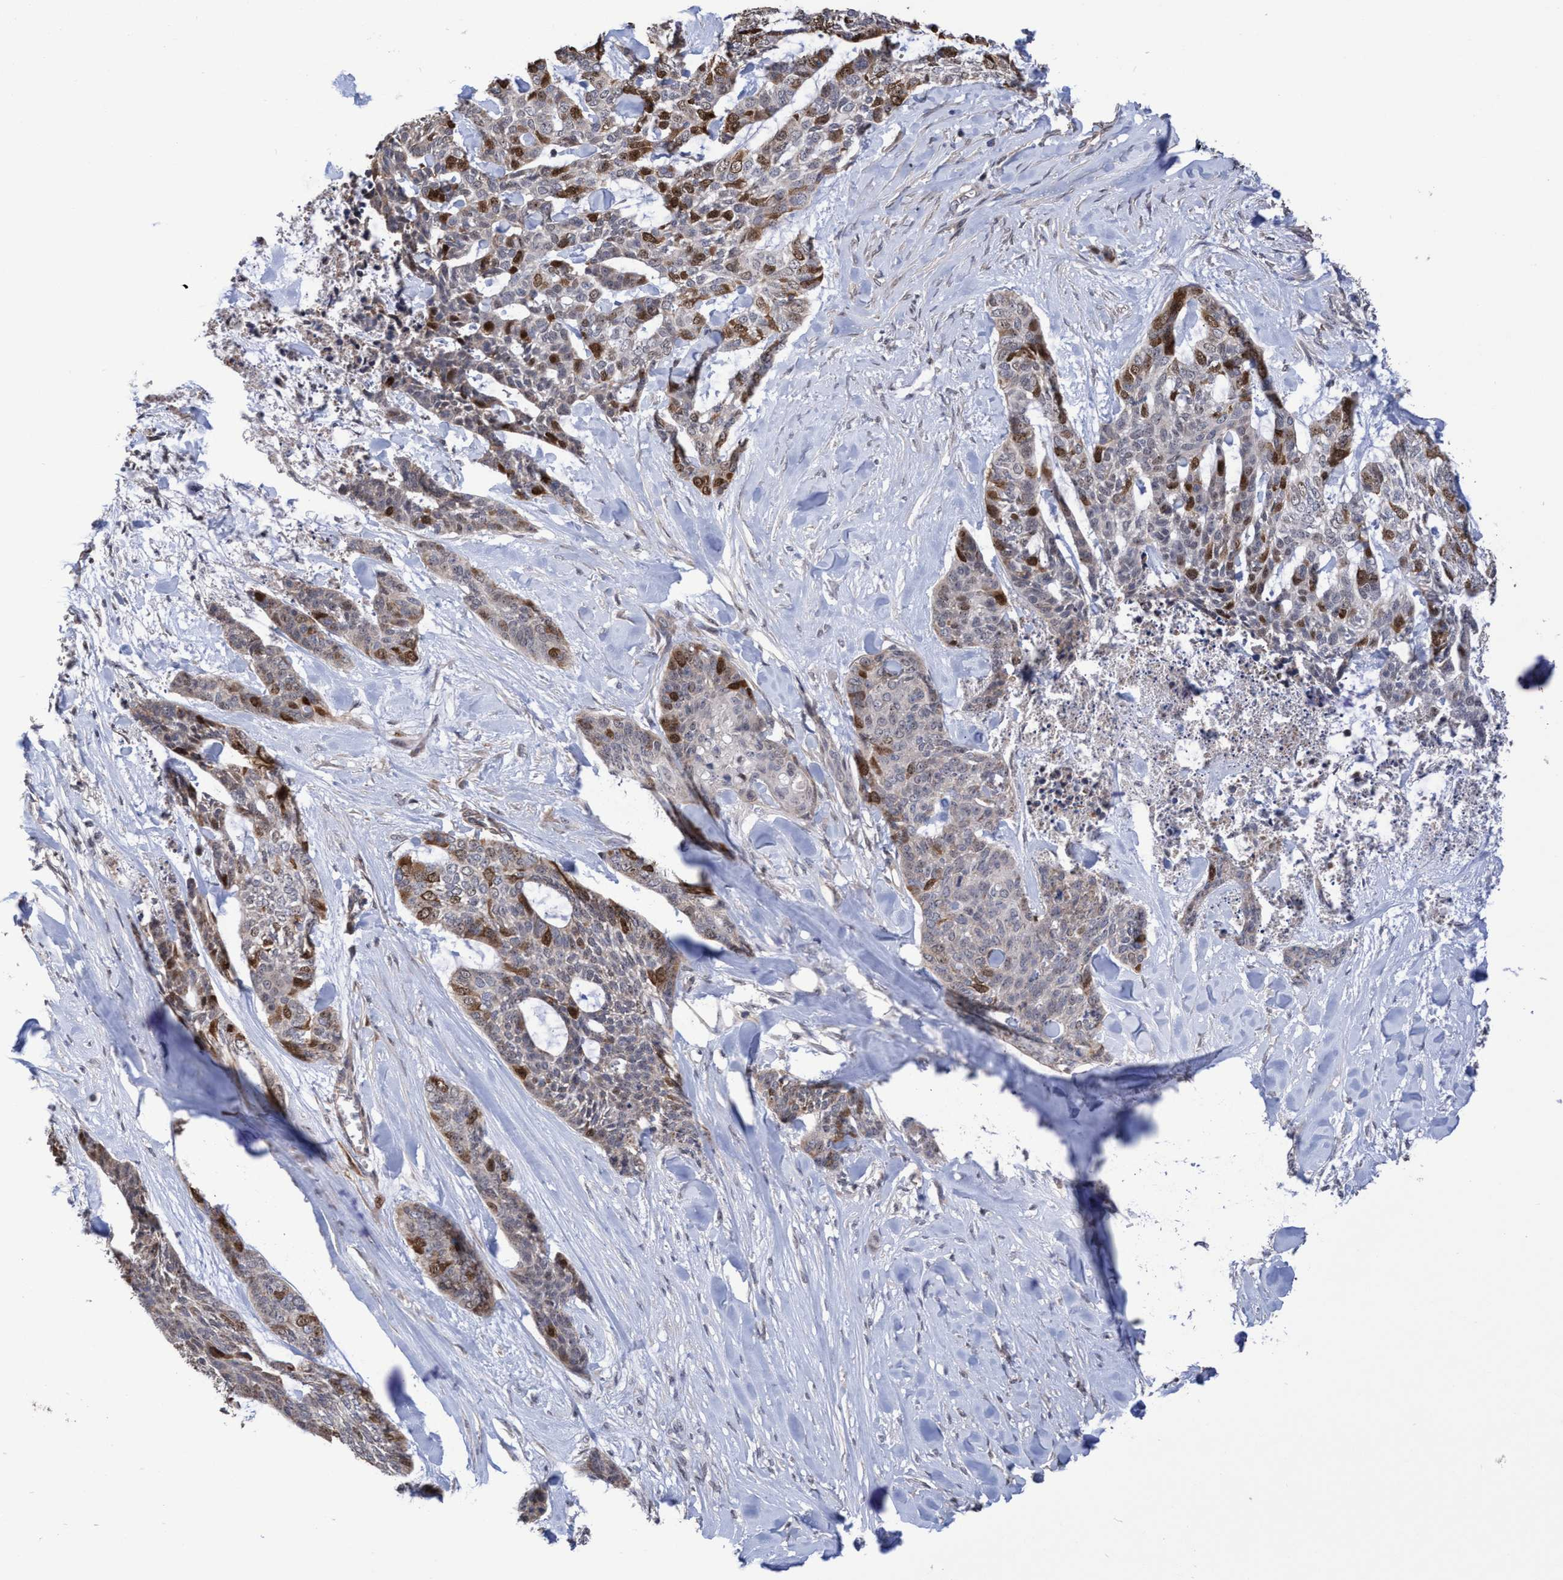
{"staining": {"intensity": "moderate", "quantity": ">75%", "location": "cytoplasmic/membranous,nuclear"}, "tissue": "skin cancer", "cell_type": "Tumor cells", "image_type": "cancer", "snomed": [{"axis": "morphology", "description": "Basal cell carcinoma"}, {"axis": "topography", "description": "Skin"}], "caption": "DAB (3,3'-diaminobenzidine) immunohistochemical staining of human basal cell carcinoma (skin) shows moderate cytoplasmic/membranous and nuclear protein expression in approximately >75% of tumor cells. The protein of interest is shown in brown color, while the nuclei are stained blue.", "gene": "SLBP", "patient": {"sex": "female", "age": 64}}